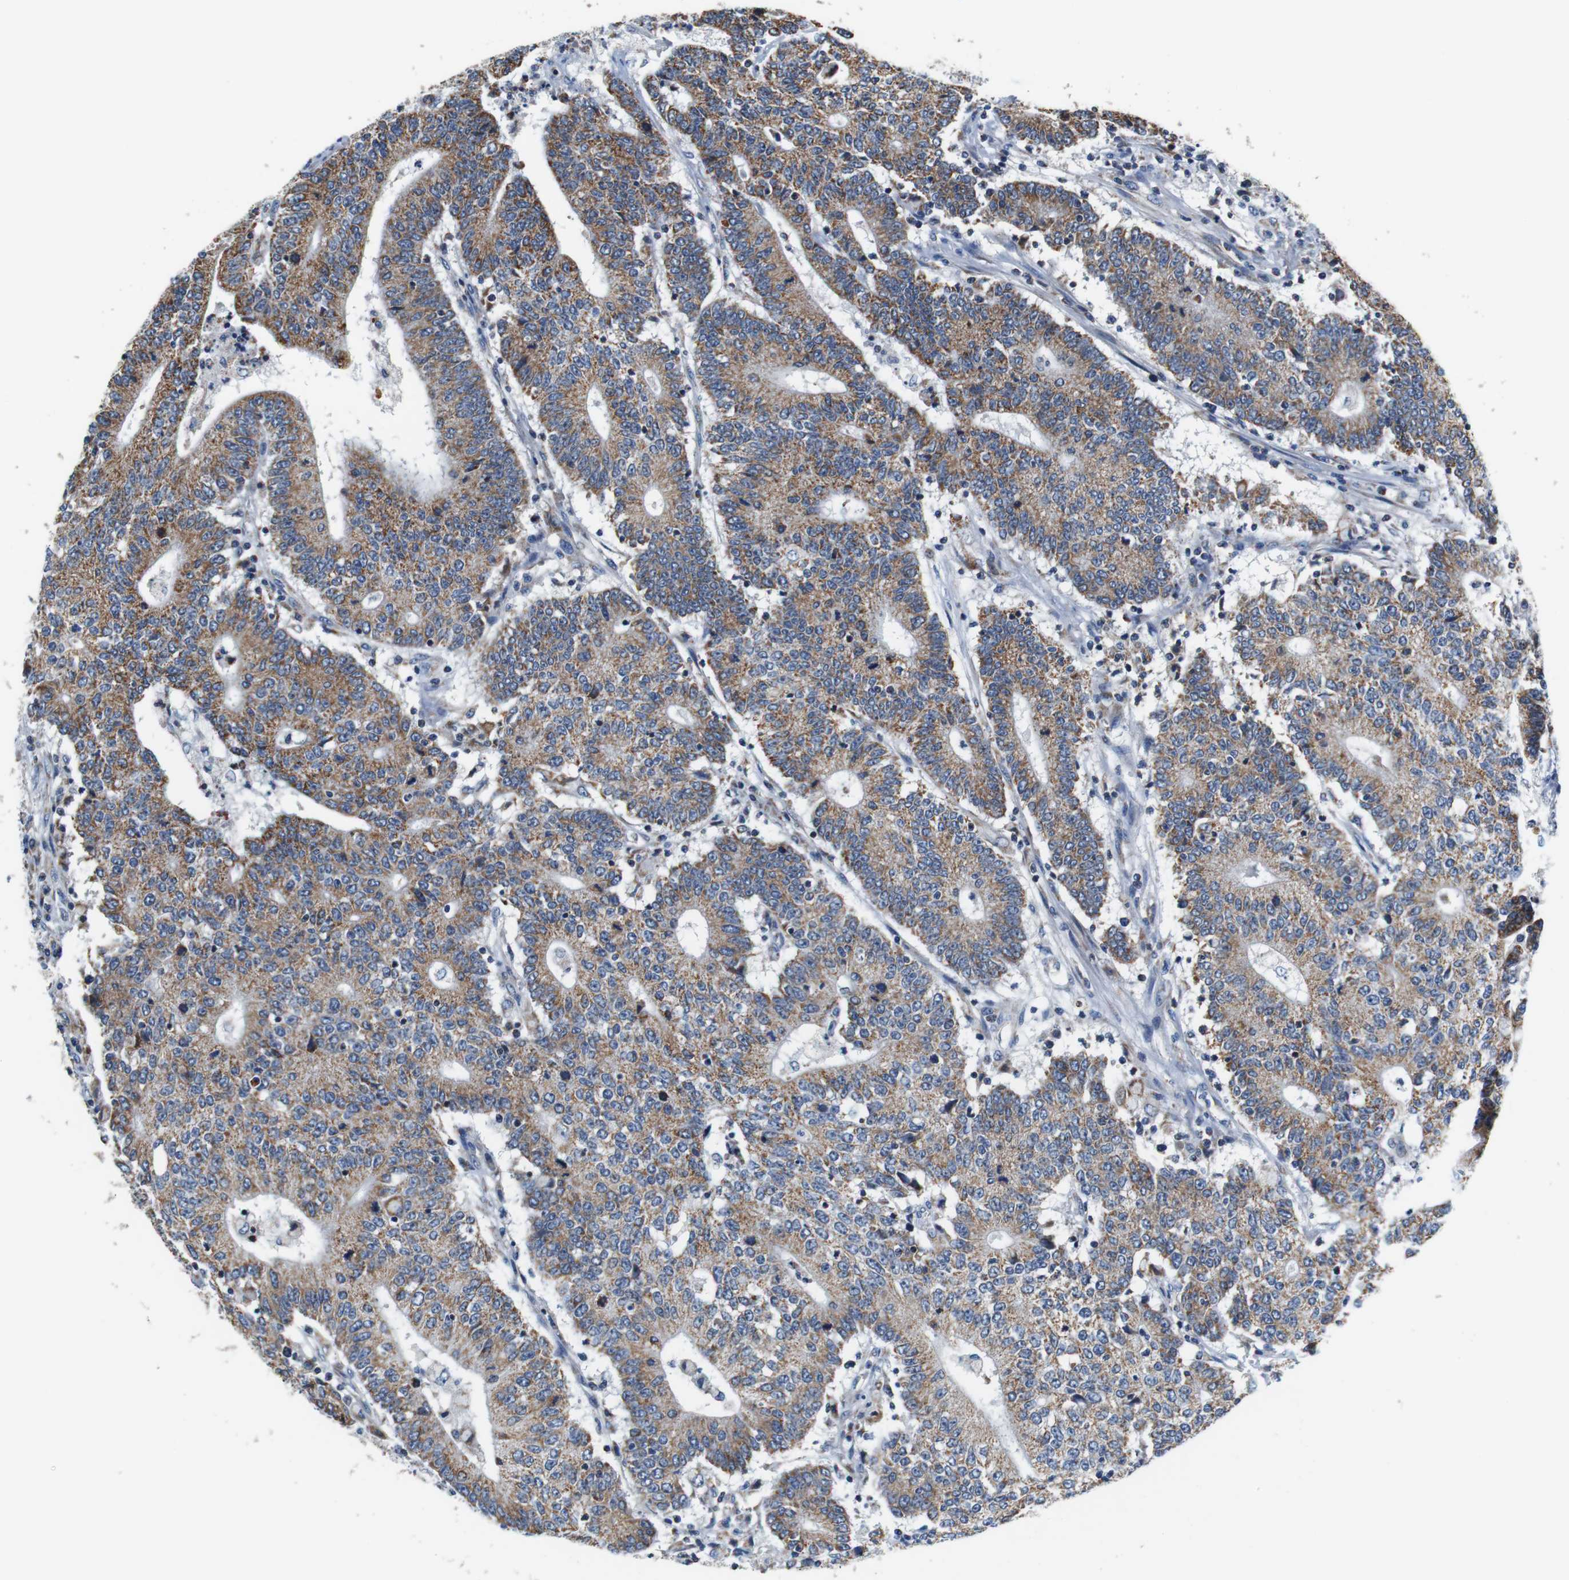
{"staining": {"intensity": "moderate", "quantity": ">75%", "location": "cytoplasmic/membranous"}, "tissue": "colorectal cancer", "cell_type": "Tumor cells", "image_type": "cancer", "snomed": [{"axis": "morphology", "description": "Normal tissue, NOS"}, {"axis": "morphology", "description": "Adenocarcinoma, NOS"}, {"axis": "topography", "description": "Colon"}], "caption": "Human adenocarcinoma (colorectal) stained with a protein marker reveals moderate staining in tumor cells.", "gene": "LRP4", "patient": {"sex": "female", "age": 75}}